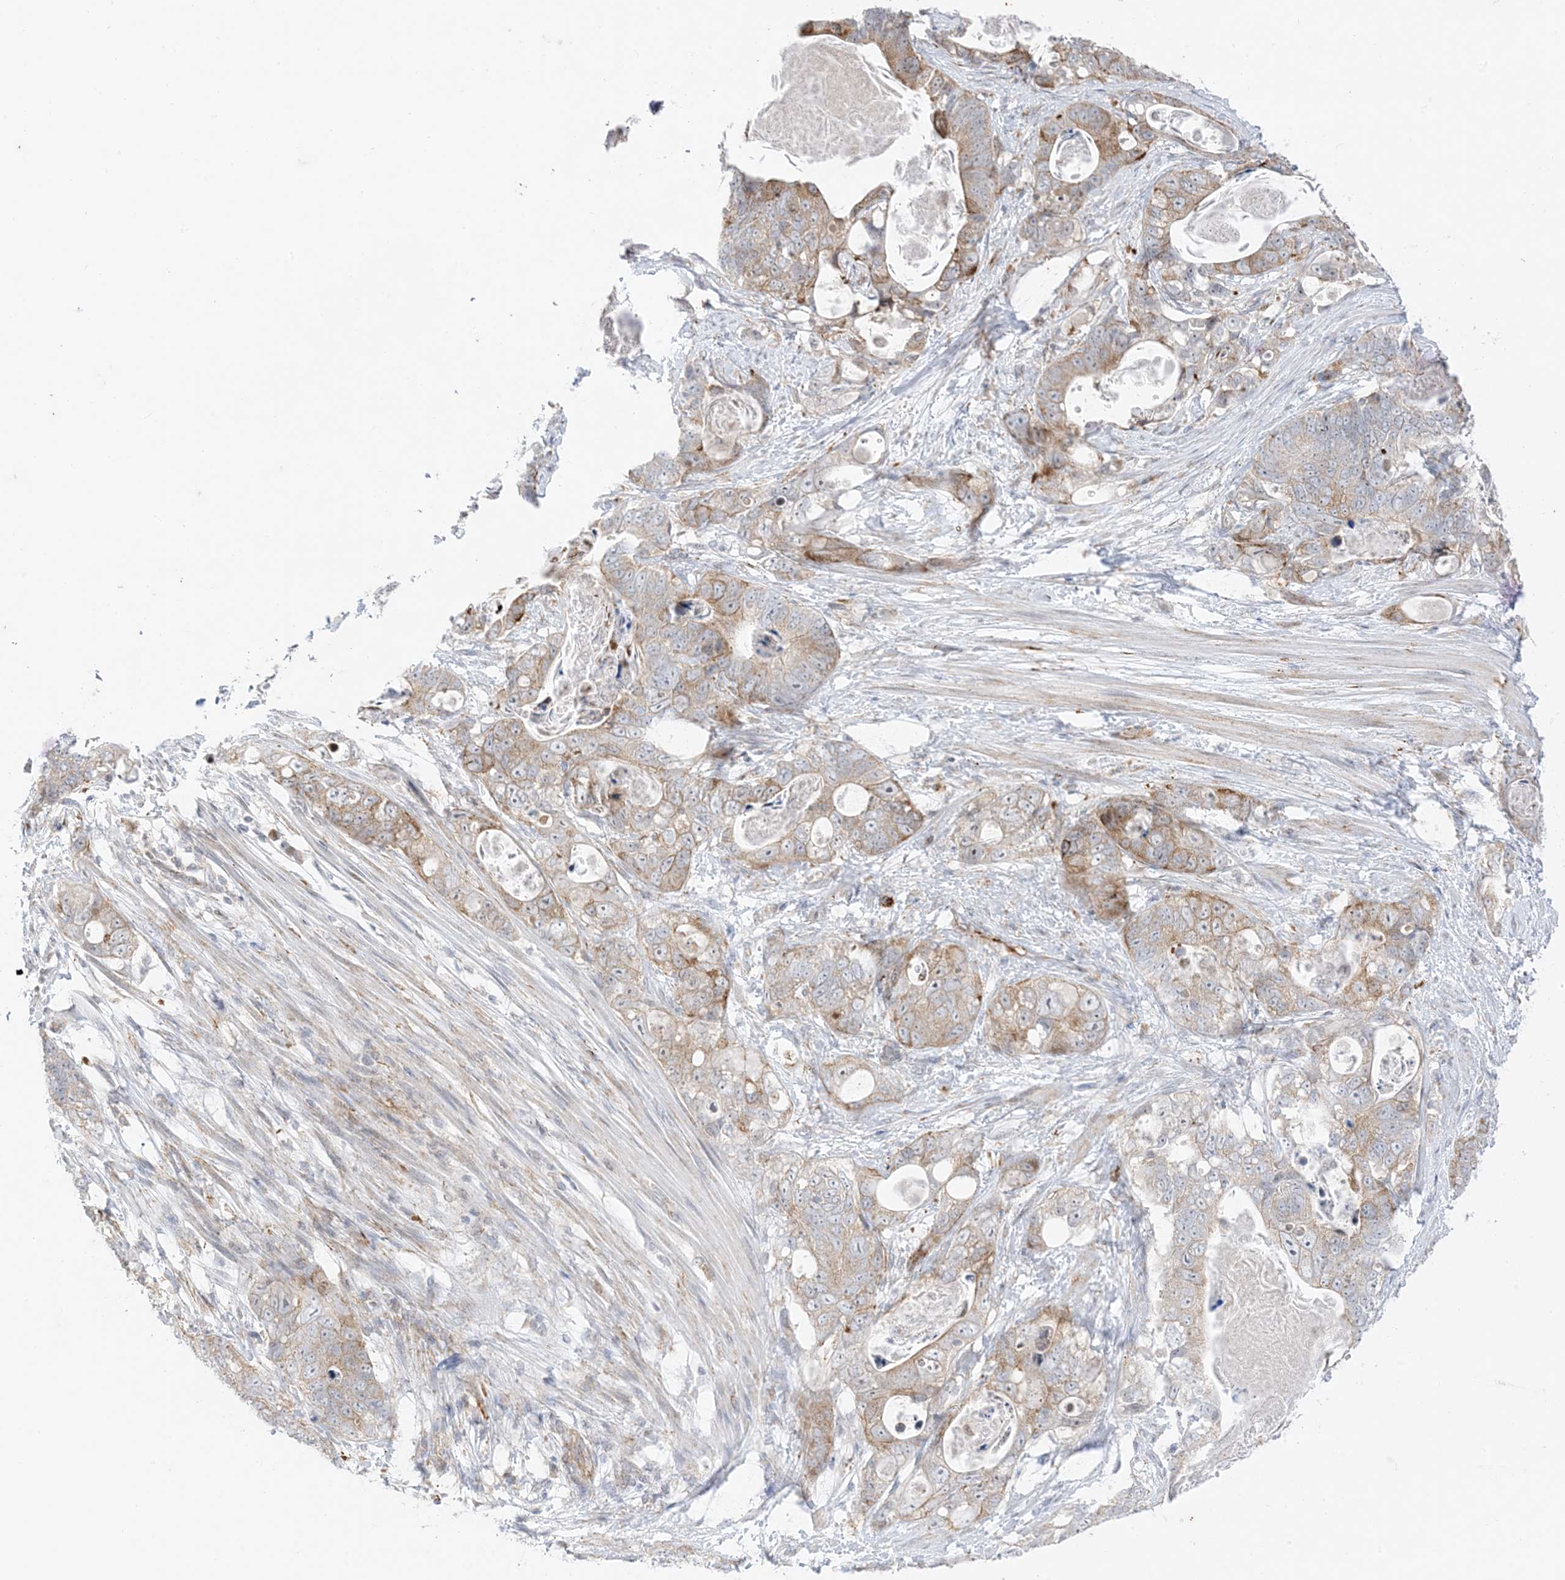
{"staining": {"intensity": "moderate", "quantity": "25%-75%", "location": "cytoplasmic/membranous"}, "tissue": "stomach cancer", "cell_type": "Tumor cells", "image_type": "cancer", "snomed": [{"axis": "morphology", "description": "Normal tissue, NOS"}, {"axis": "morphology", "description": "Adenocarcinoma, NOS"}, {"axis": "topography", "description": "Stomach"}], "caption": "Protein analysis of stomach cancer (adenocarcinoma) tissue exhibits moderate cytoplasmic/membranous expression in about 25%-75% of tumor cells.", "gene": "RAC1", "patient": {"sex": "female", "age": 89}}